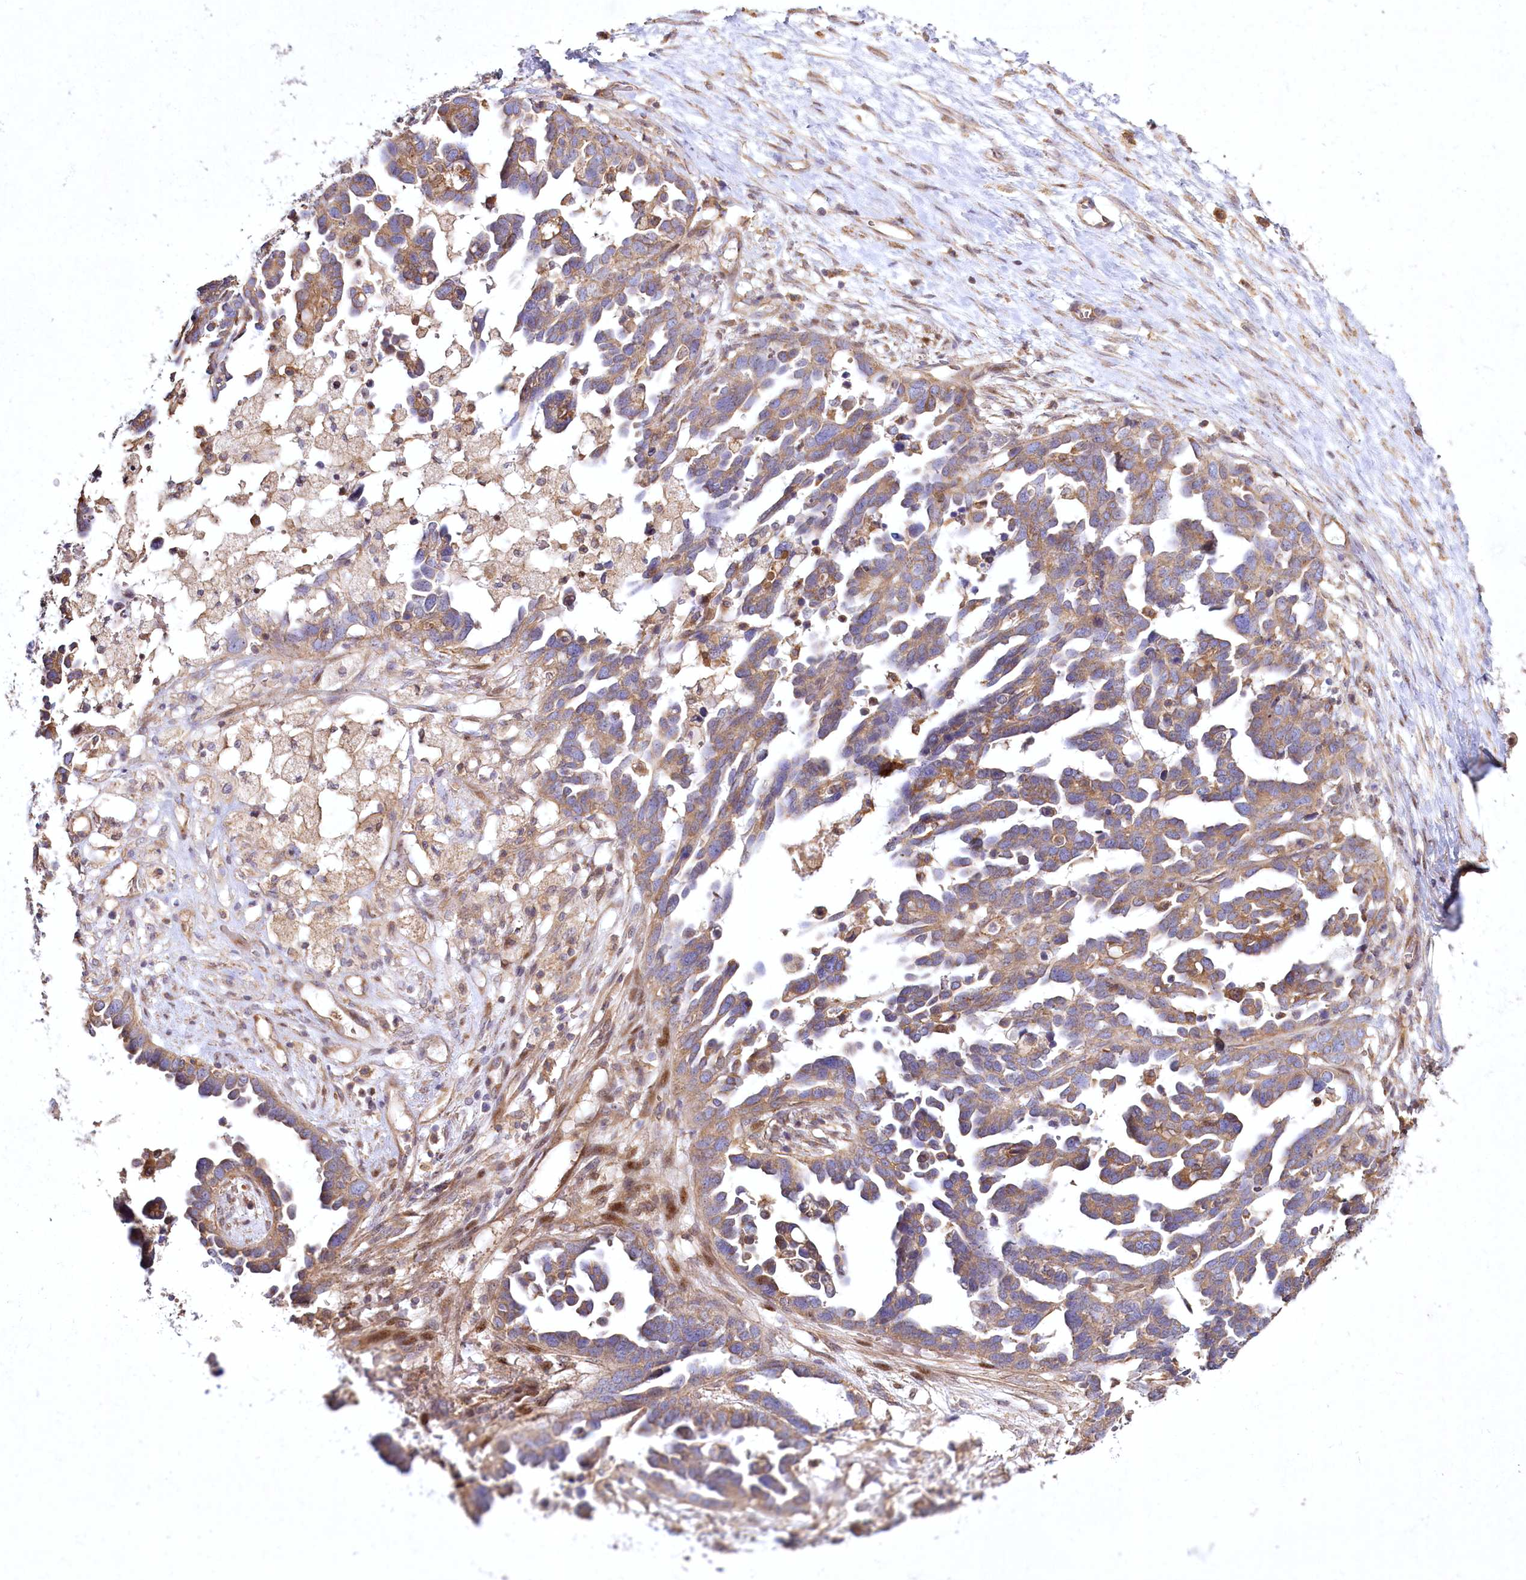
{"staining": {"intensity": "moderate", "quantity": ">75%", "location": "cytoplasmic/membranous"}, "tissue": "ovarian cancer", "cell_type": "Tumor cells", "image_type": "cancer", "snomed": [{"axis": "morphology", "description": "Cystadenocarcinoma, serous, NOS"}, {"axis": "topography", "description": "Ovary"}], "caption": "Protein expression analysis of ovarian cancer displays moderate cytoplasmic/membranous staining in about >75% of tumor cells.", "gene": "SH3TC1", "patient": {"sex": "female", "age": 54}}